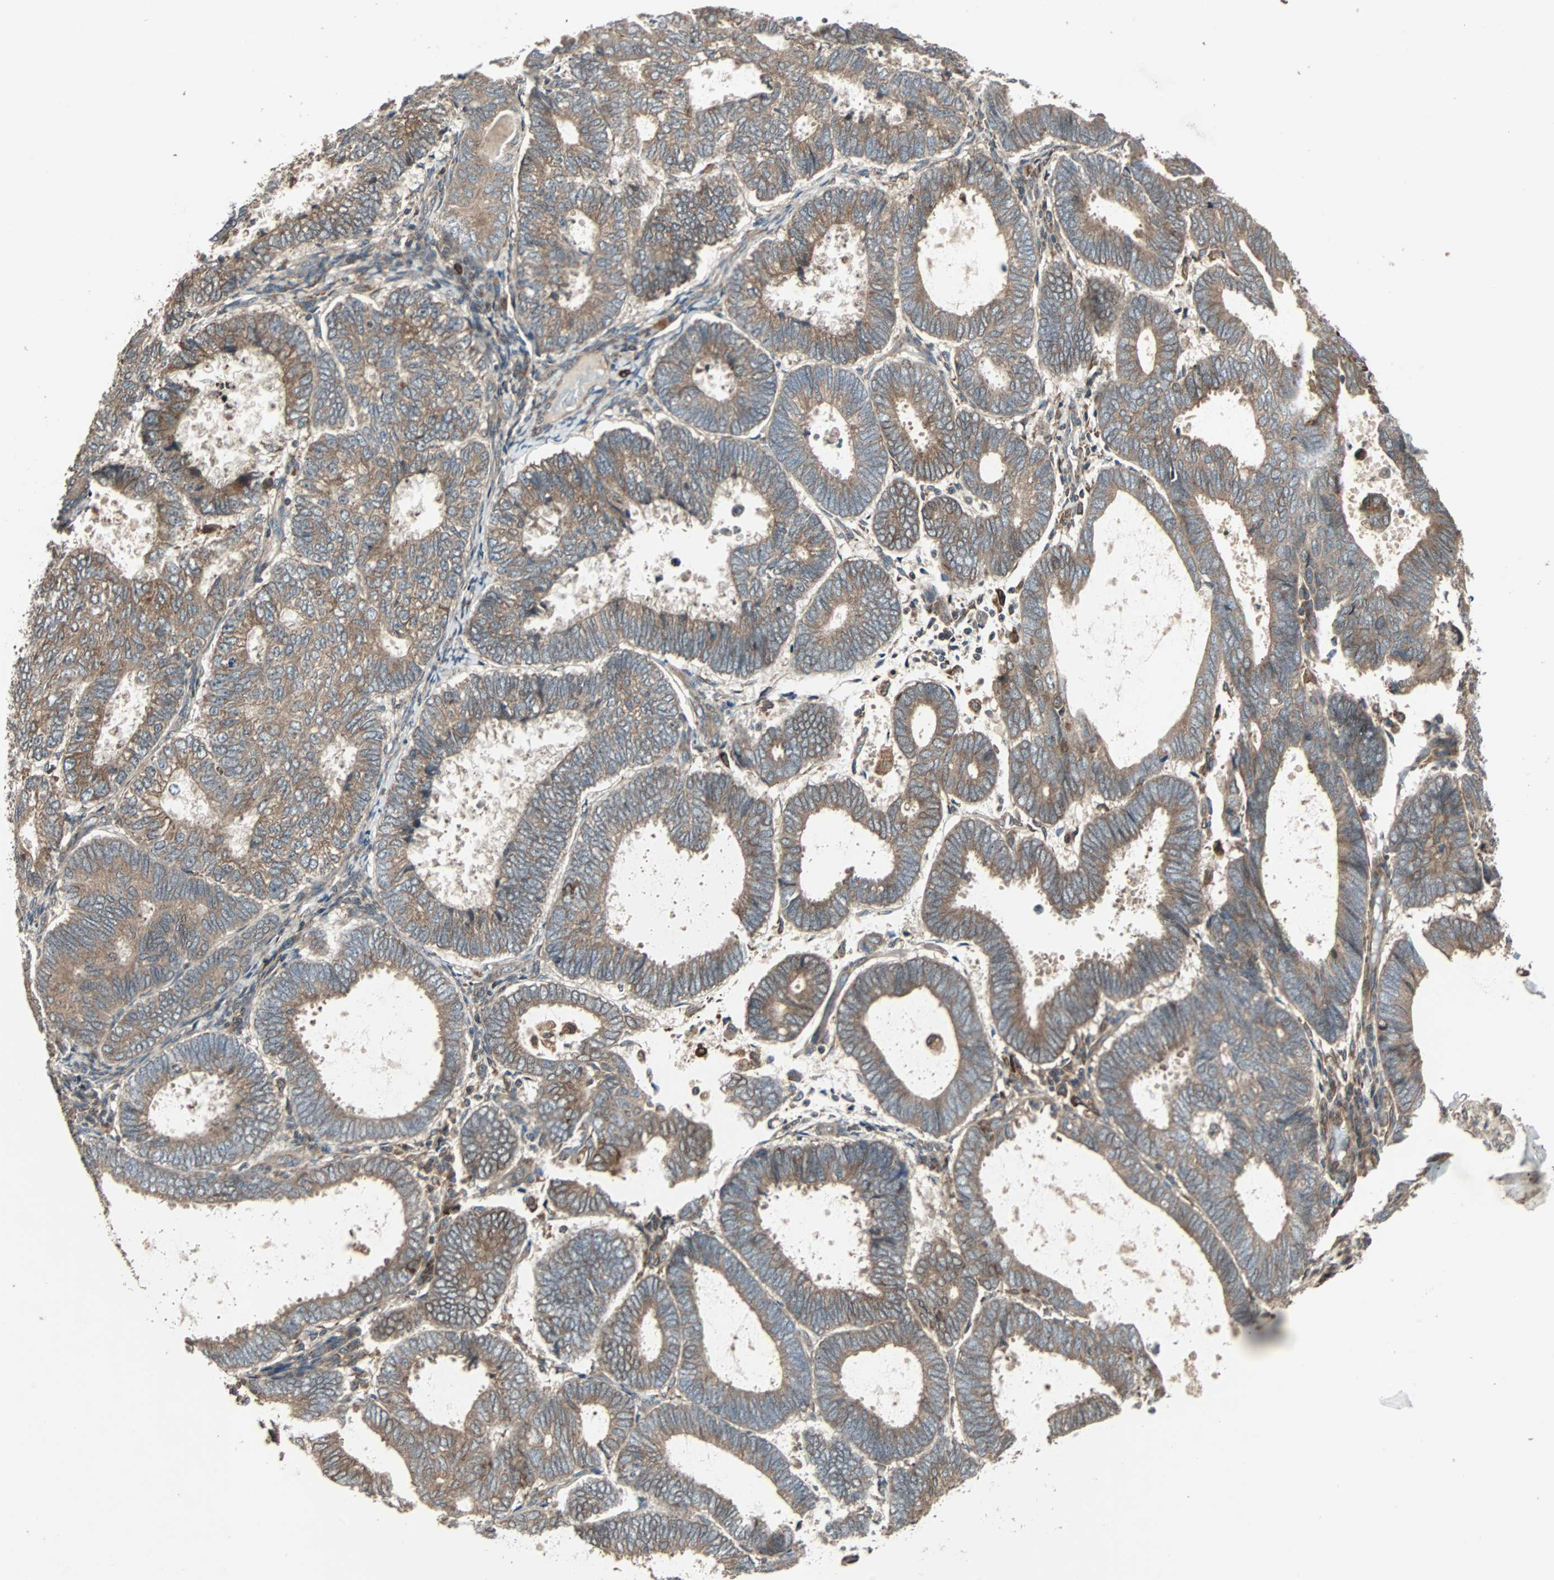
{"staining": {"intensity": "moderate", "quantity": ">75%", "location": "cytoplasmic/membranous"}, "tissue": "endometrial cancer", "cell_type": "Tumor cells", "image_type": "cancer", "snomed": [{"axis": "morphology", "description": "Adenocarcinoma, NOS"}, {"axis": "topography", "description": "Uterus"}], "caption": "Protein staining of endometrial cancer (adenocarcinoma) tissue displays moderate cytoplasmic/membranous expression in approximately >75% of tumor cells. Nuclei are stained in blue.", "gene": "RAB7A", "patient": {"sex": "female", "age": 60}}